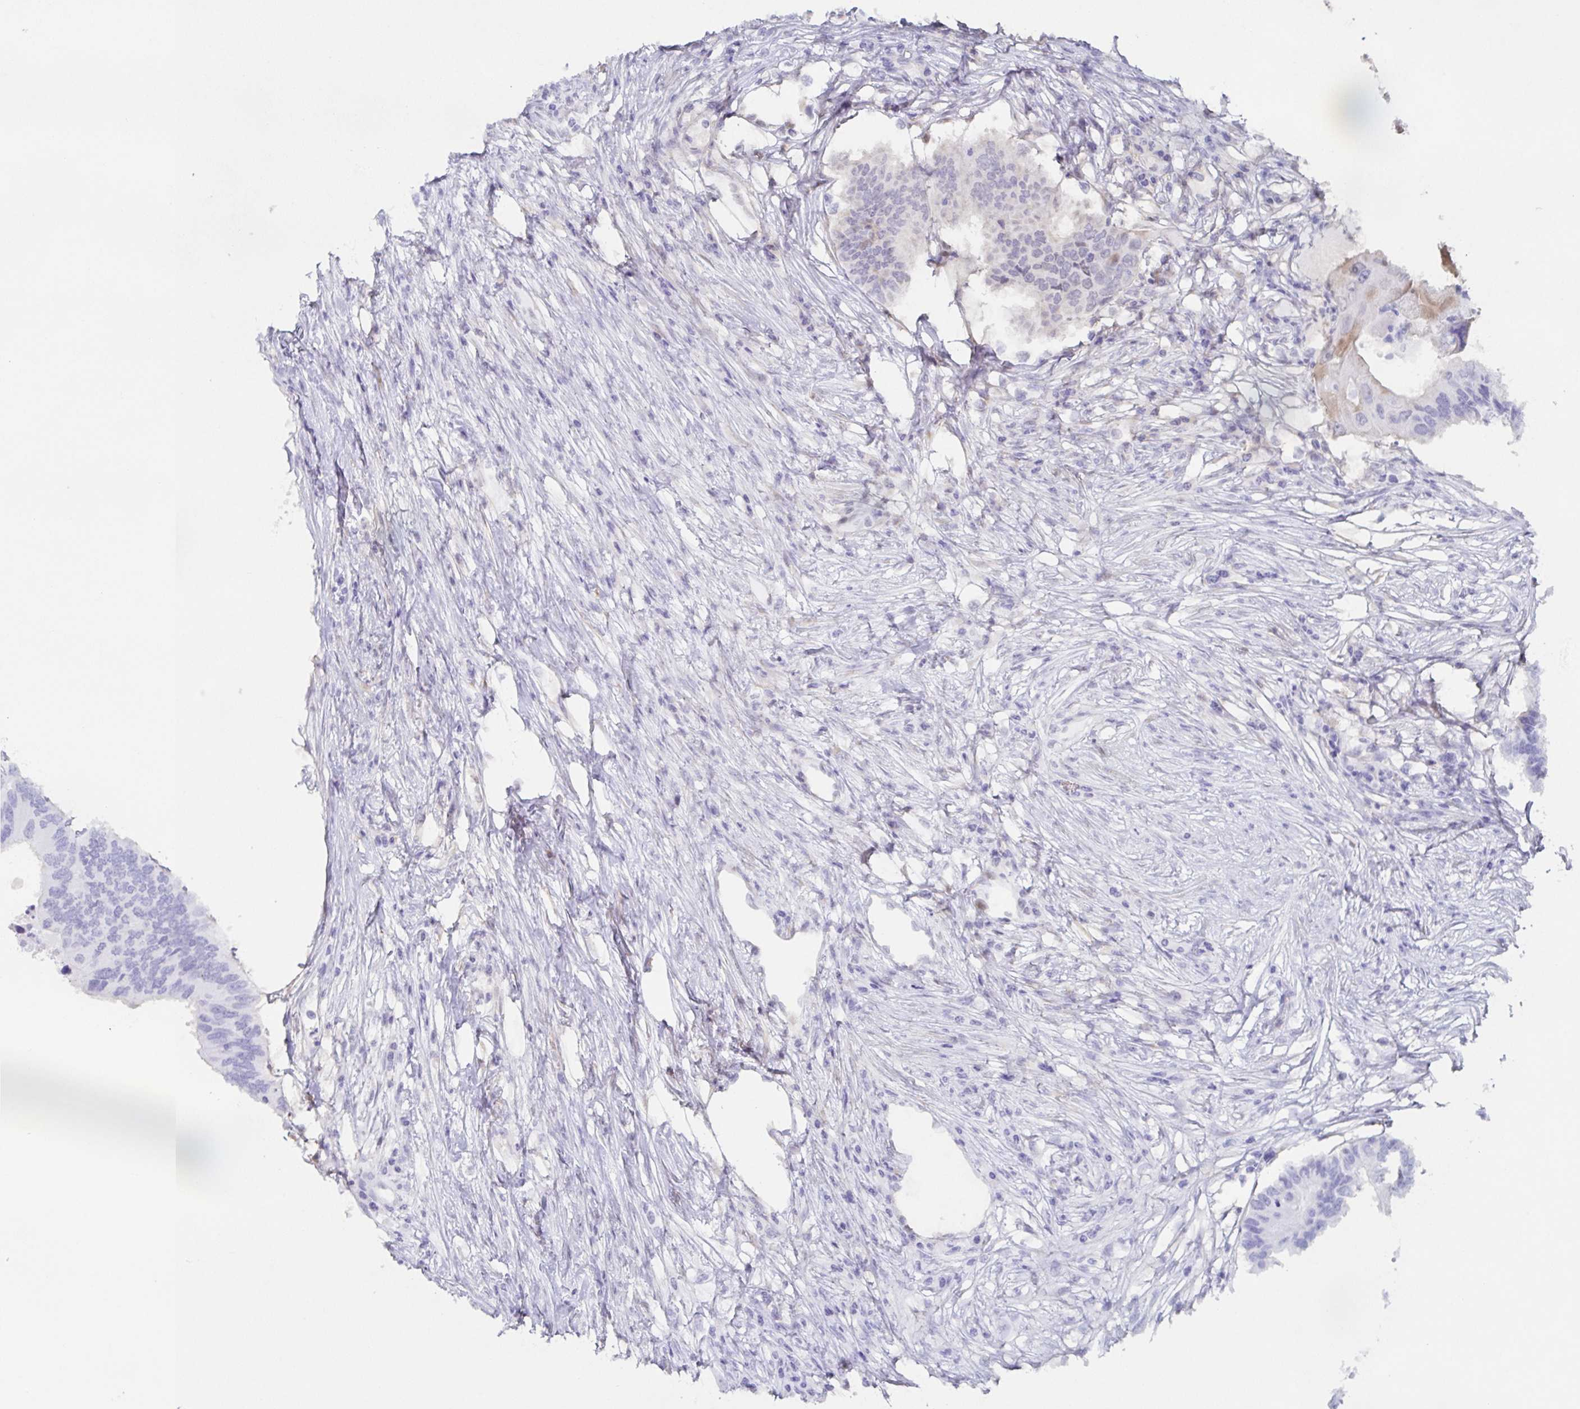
{"staining": {"intensity": "negative", "quantity": "none", "location": "none"}, "tissue": "colorectal cancer", "cell_type": "Tumor cells", "image_type": "cancer", "snomed": [{"axis": "morphology", "description": "Adenocarcinoma, NOS"}, {"axis": "topography", "description": "Colon"}], "caption": "Immunohistochemical staining of colorectal cancer (adenocarcinoma) shows no significant expression in tumor cells.", "gene": "POU2F3", "patient": {"sex": "male", "age": 71}}